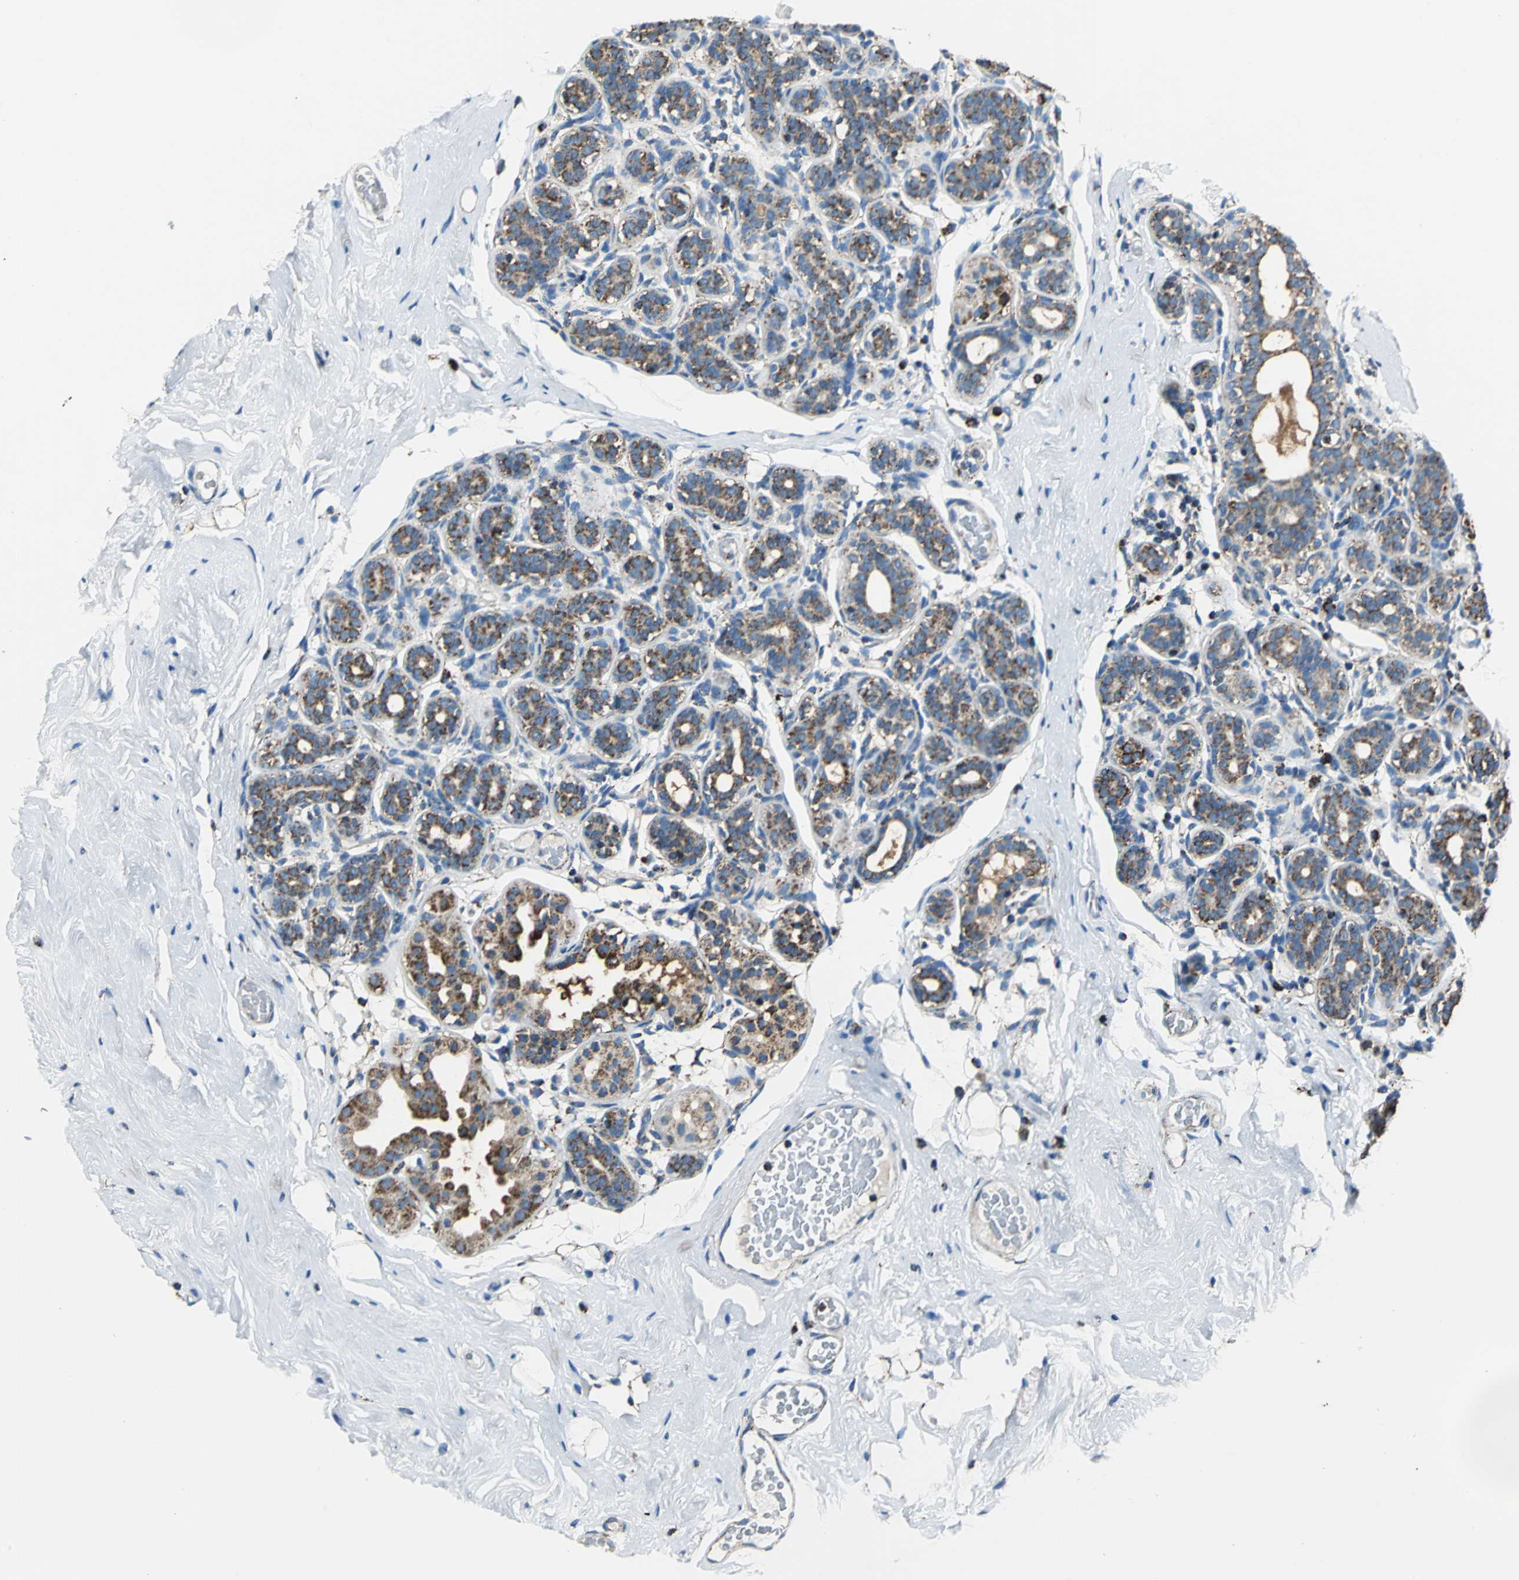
{"staining": {"intensity": "weak", "quantity": ">75%", "location": "cytoplasmic/membranous"}, "tissue": "breast", "cell_type": "Adipocytes", "image_type": "normal", "snomed": [{"axis": "morphology", "description": "Normal tissue, NOS"}, {"axis": "topography", "description": "Breast"}], "caption": "An immunohistochemistry histopathology image of normal tissue is shown. Protein staining in brown shows weak cytoplasmic/membranous positivity in breast within adipocytes.", "gene": "ECH1", "patient": {"sex": "female", "age": 75}}